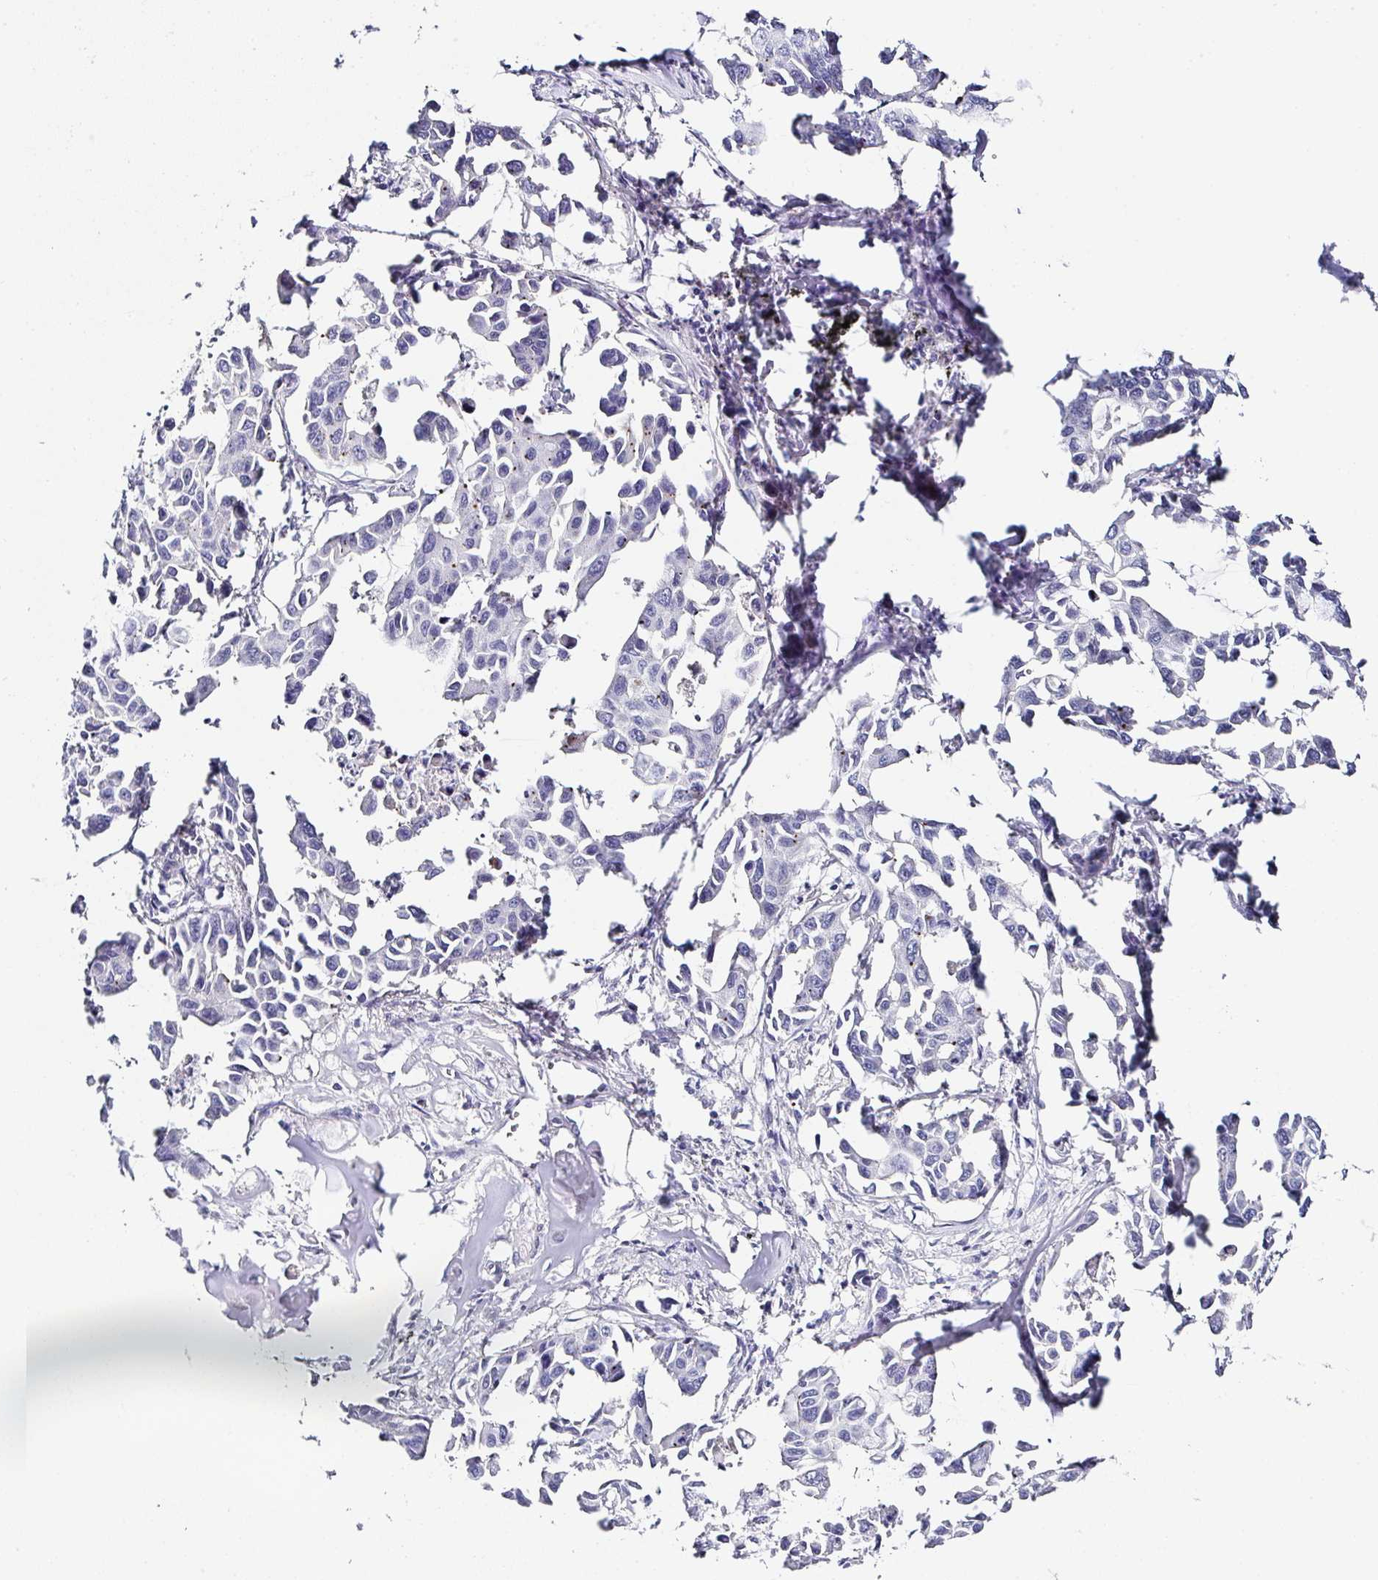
{"staining": {"intensity": "negative", "quantity": "none", "location": "none"}, "tissue": "lung cancer", "cell_type": "Tumor cells", "image_type": "cancer", "snomed": [{"axis": "morphology", "description": "Adenocarcinoma, NOS"}, {"axis": "topography", "description": "Lung"}], "caption": "Human adenocarcinoma (lung) stained for a protein using immunohistochemistry displays no expression in tumor cells.", "gene": "PPFIA4", "patient": {"sex": "male", "age": 64}}